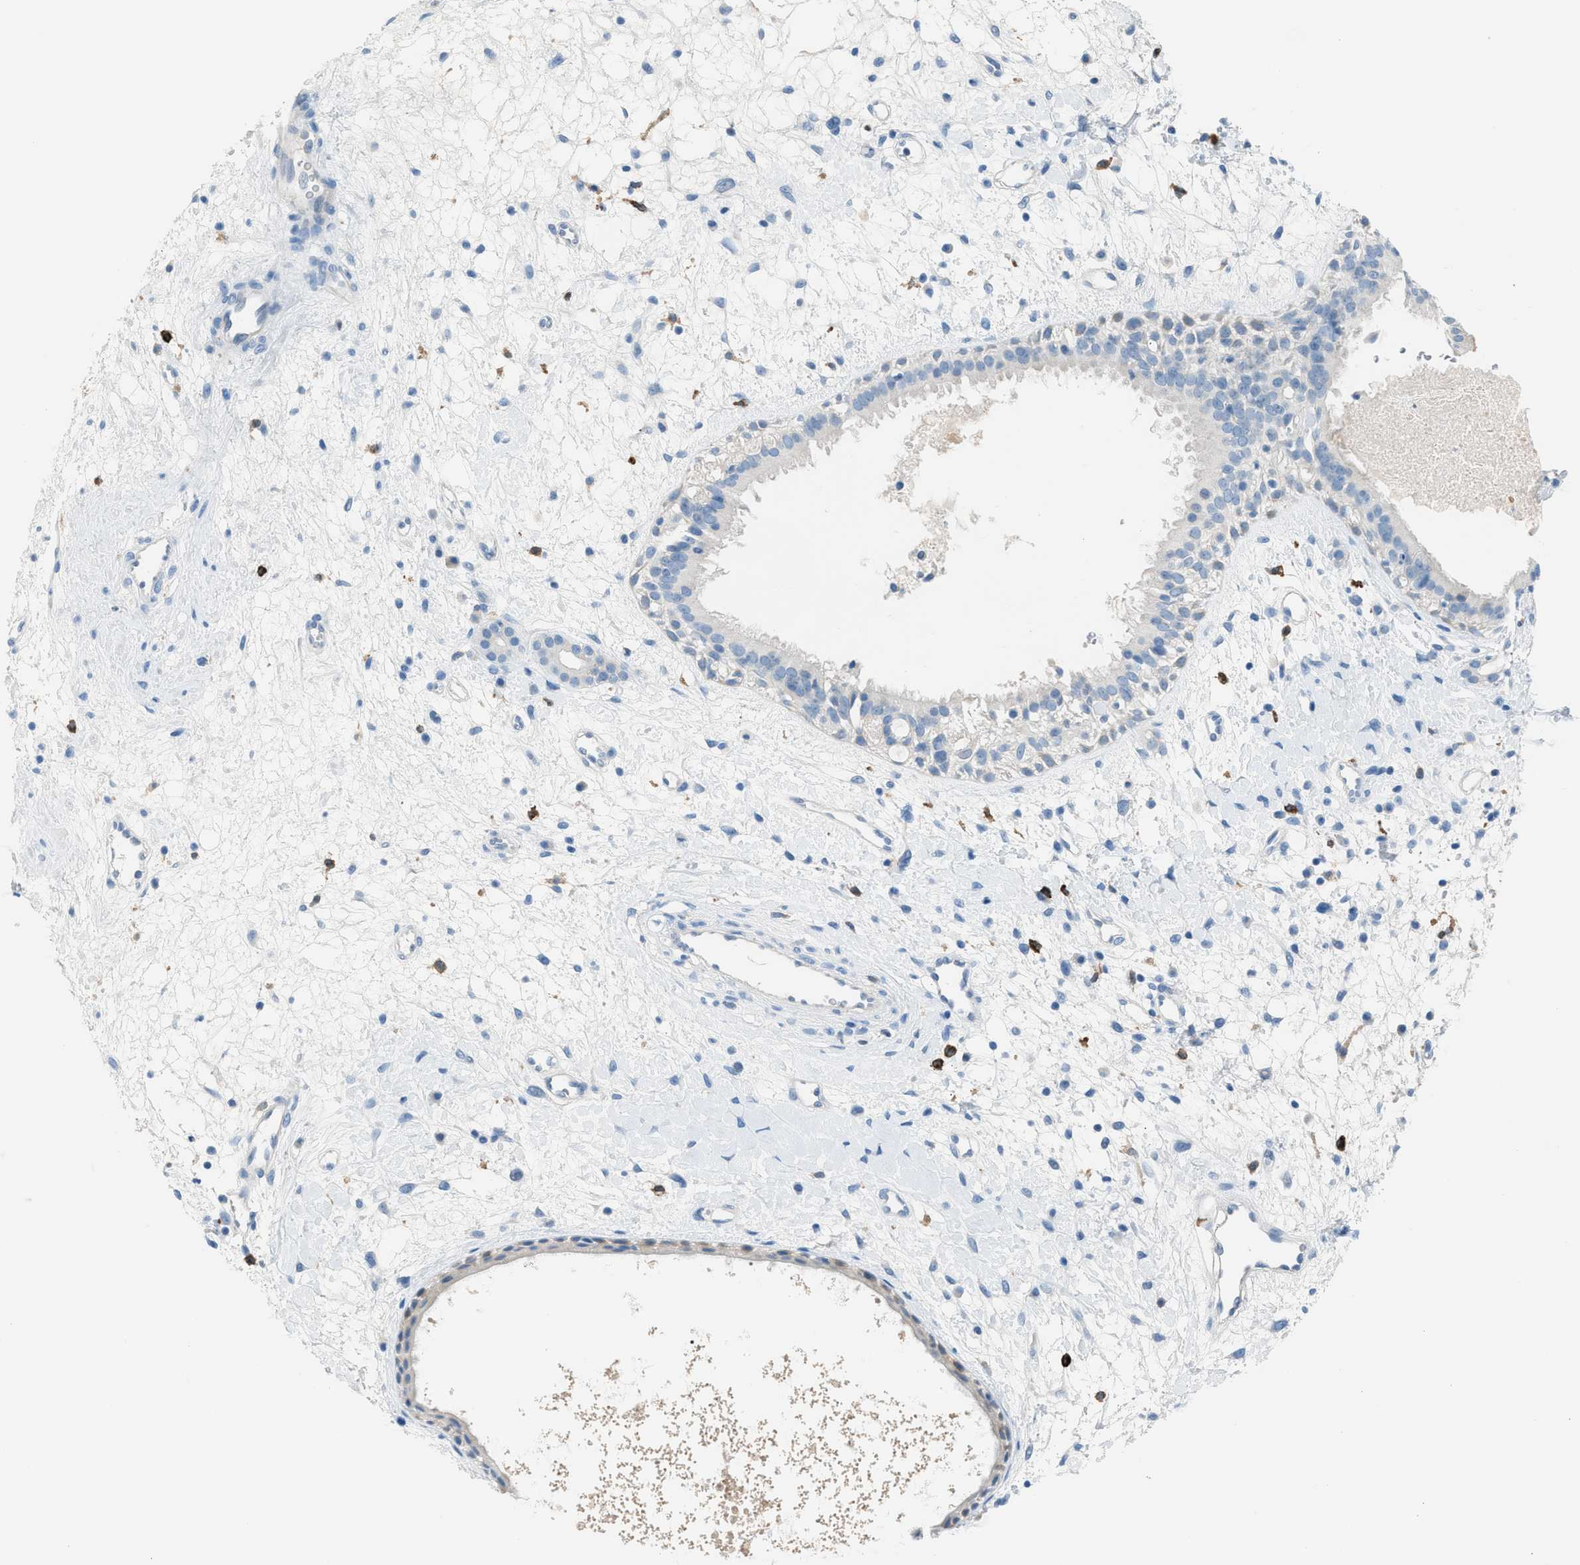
{"staining": {"intensity": "weak", "quantity": "25%-75%", "location": "cytoplasmic/membranous"}, "tissue": "nasopharynx", "cell_type": "Respiratory epithelial cells", "image_type": "normal", "snomed": [{"axis": "morphology", "description": "Normal tissue, NOS"}, {"axis": "topography", "description": "Nasopharynx"}], "caption": "The photomicrograph reveals staining of benign nasopharynx, revealing weak cytoplasmic/membranous protein positivity (brown color) within respiratory epithelial cells.", "gene": "CLEC10A", "patient": {"sex": "male", "age": 22}}